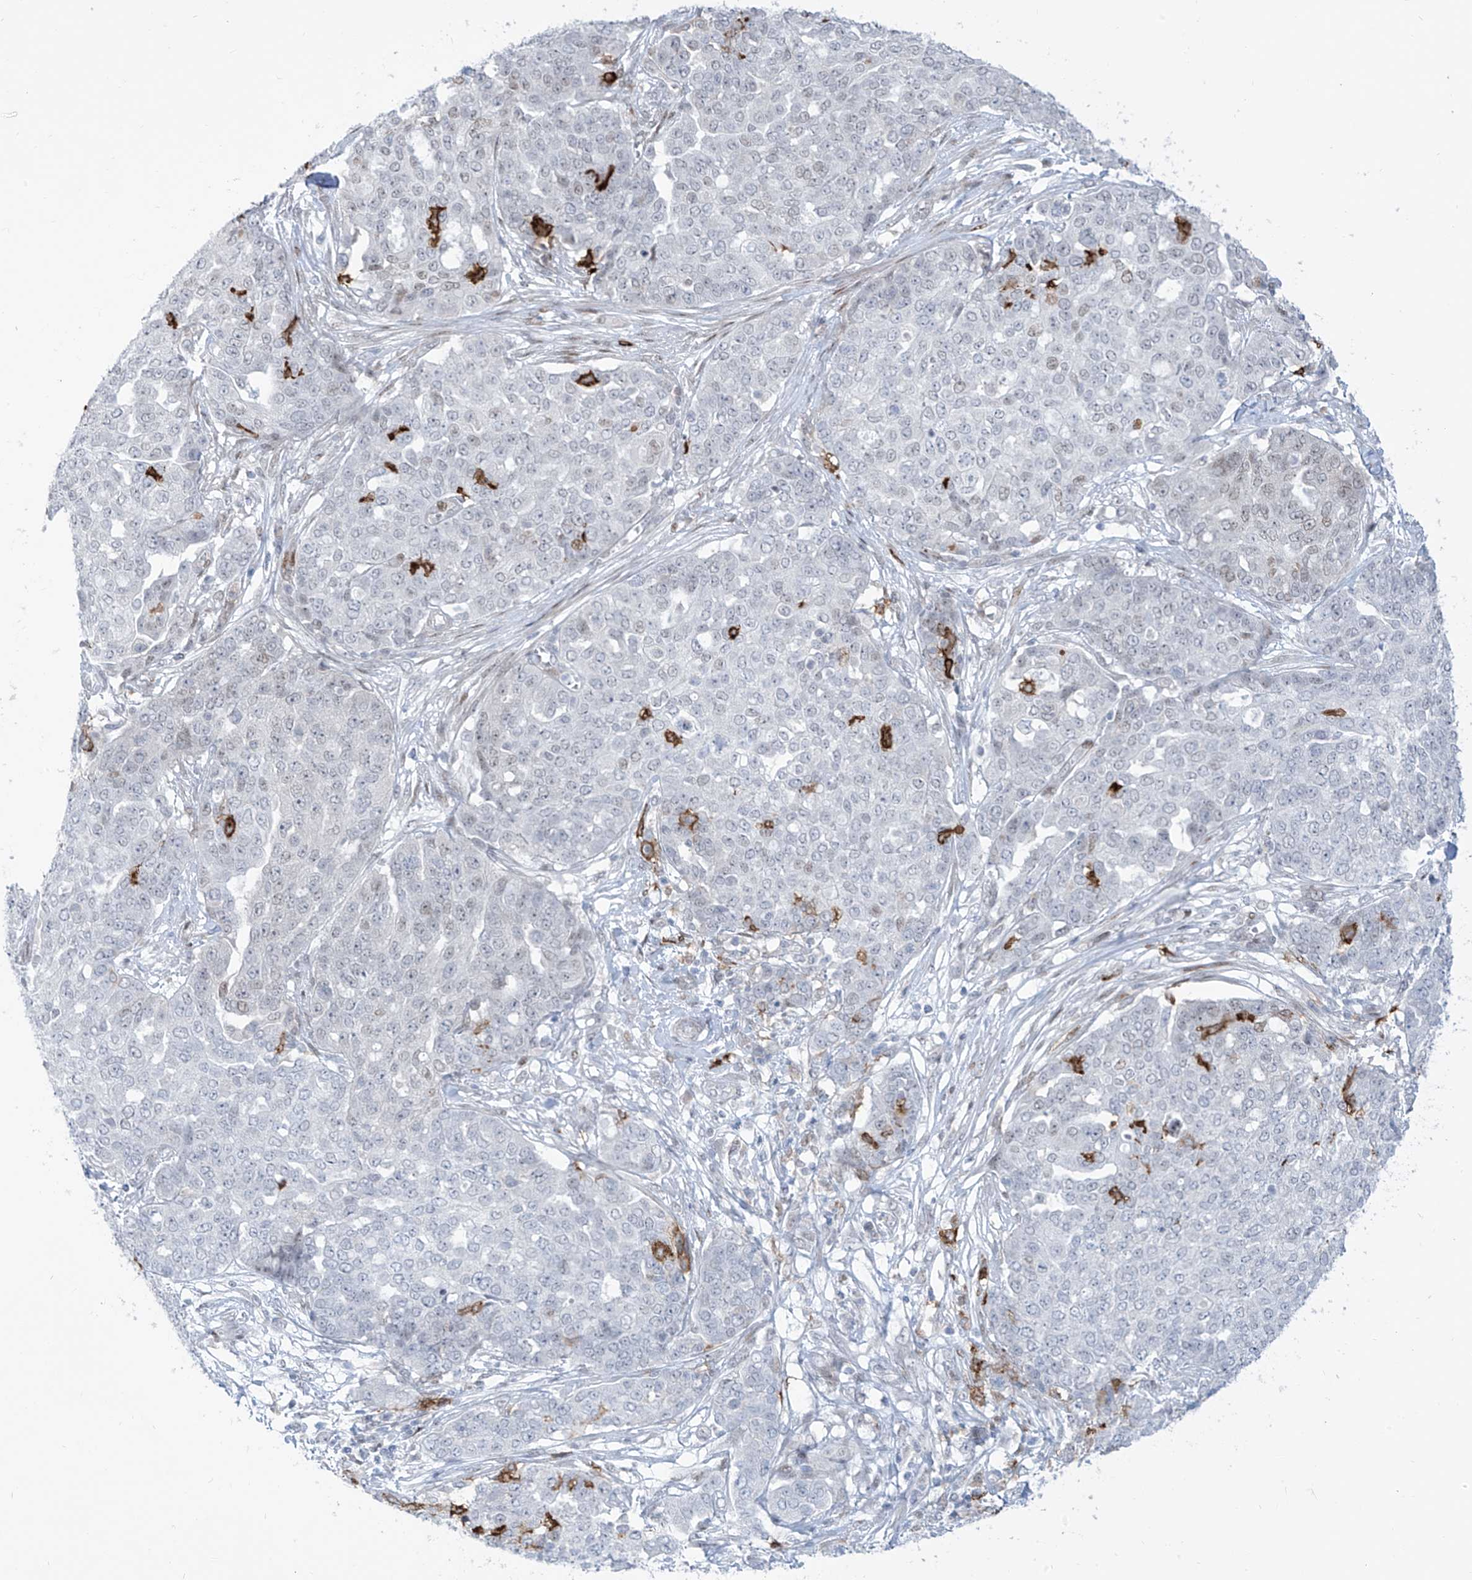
{"staining": {"intensity": "weak", "quantity": "<25%", "location": "nuclear"}, "tissue": "ovarian cancer", "cell_type": "Tumor cells", "image_type": "cancer", "snomed": [{"axis": "morphology", "description": "Cystadenocarcinoma, serous, NOS"}, {"axis": "topography", "description": "Soft tissue"}, {"axis": "topography", "description": "Ovary"}], "caption": "High magnification brightfield microscopy of ovarian cancer stained with DAB (brown) and counterstained with hematoxylin (blue): tumor cells show no significant staining.", "gene": "LIN9", "patient": {"sex": "female", "age": 57}}